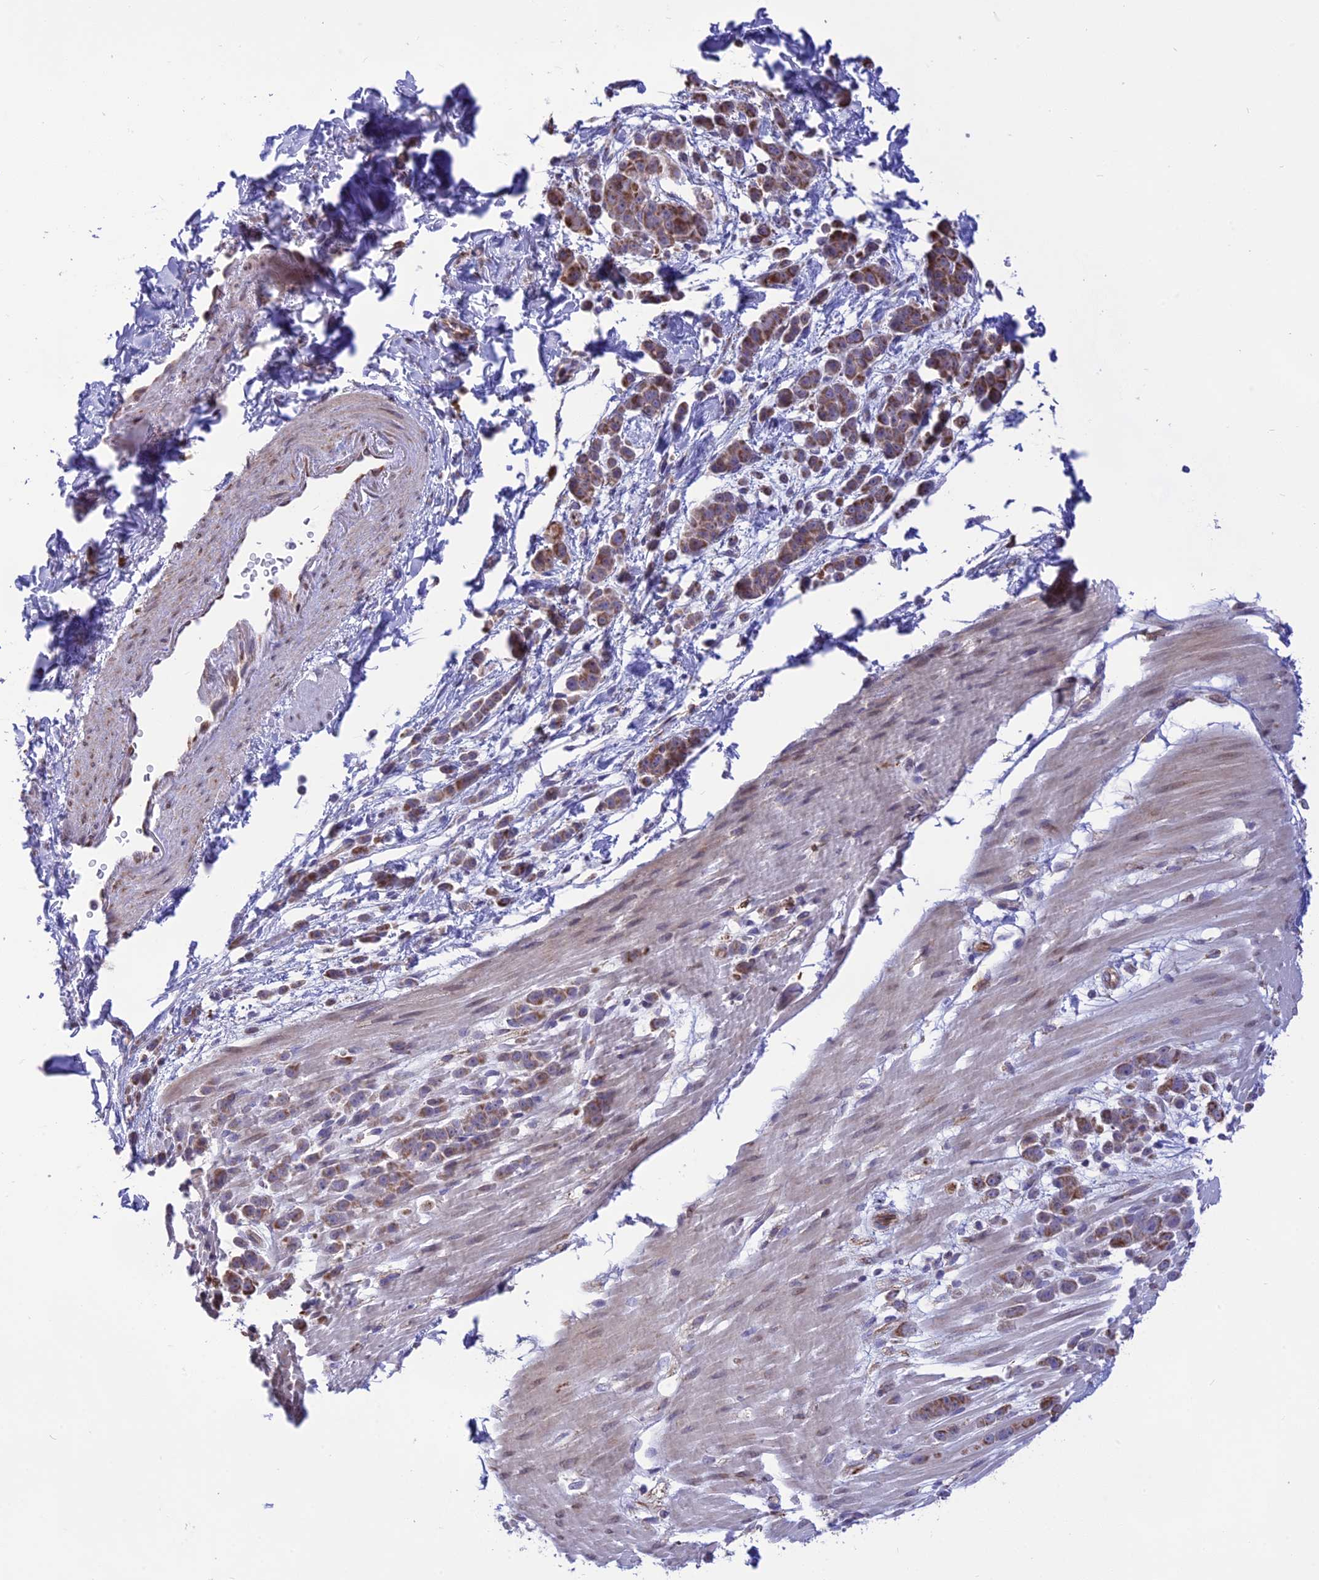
{"staining": {"intensity": "moderate", "quantity": ">75%", "location": "cytoplasmic/membranous"}, "tissue": "pancreatic cancer", "cell_type": "Tumor cells", "image_type": "cancer", "snomed": [{"axis": "morphology", "description": "Normal tissue, NOS"}, {"axis": "morphology", "description": "Adenocarcinoma, NOS"}, {"axis": "topography", "description": "Pancreas"}], "caption": "A brown stain highlights moderate cytoplasmic/membranous expression of a protein in human pancreatic adenocarcinoma tumor cells.", "gene": "DOC2B", "patient": {"sex": "female", "age": 64}}